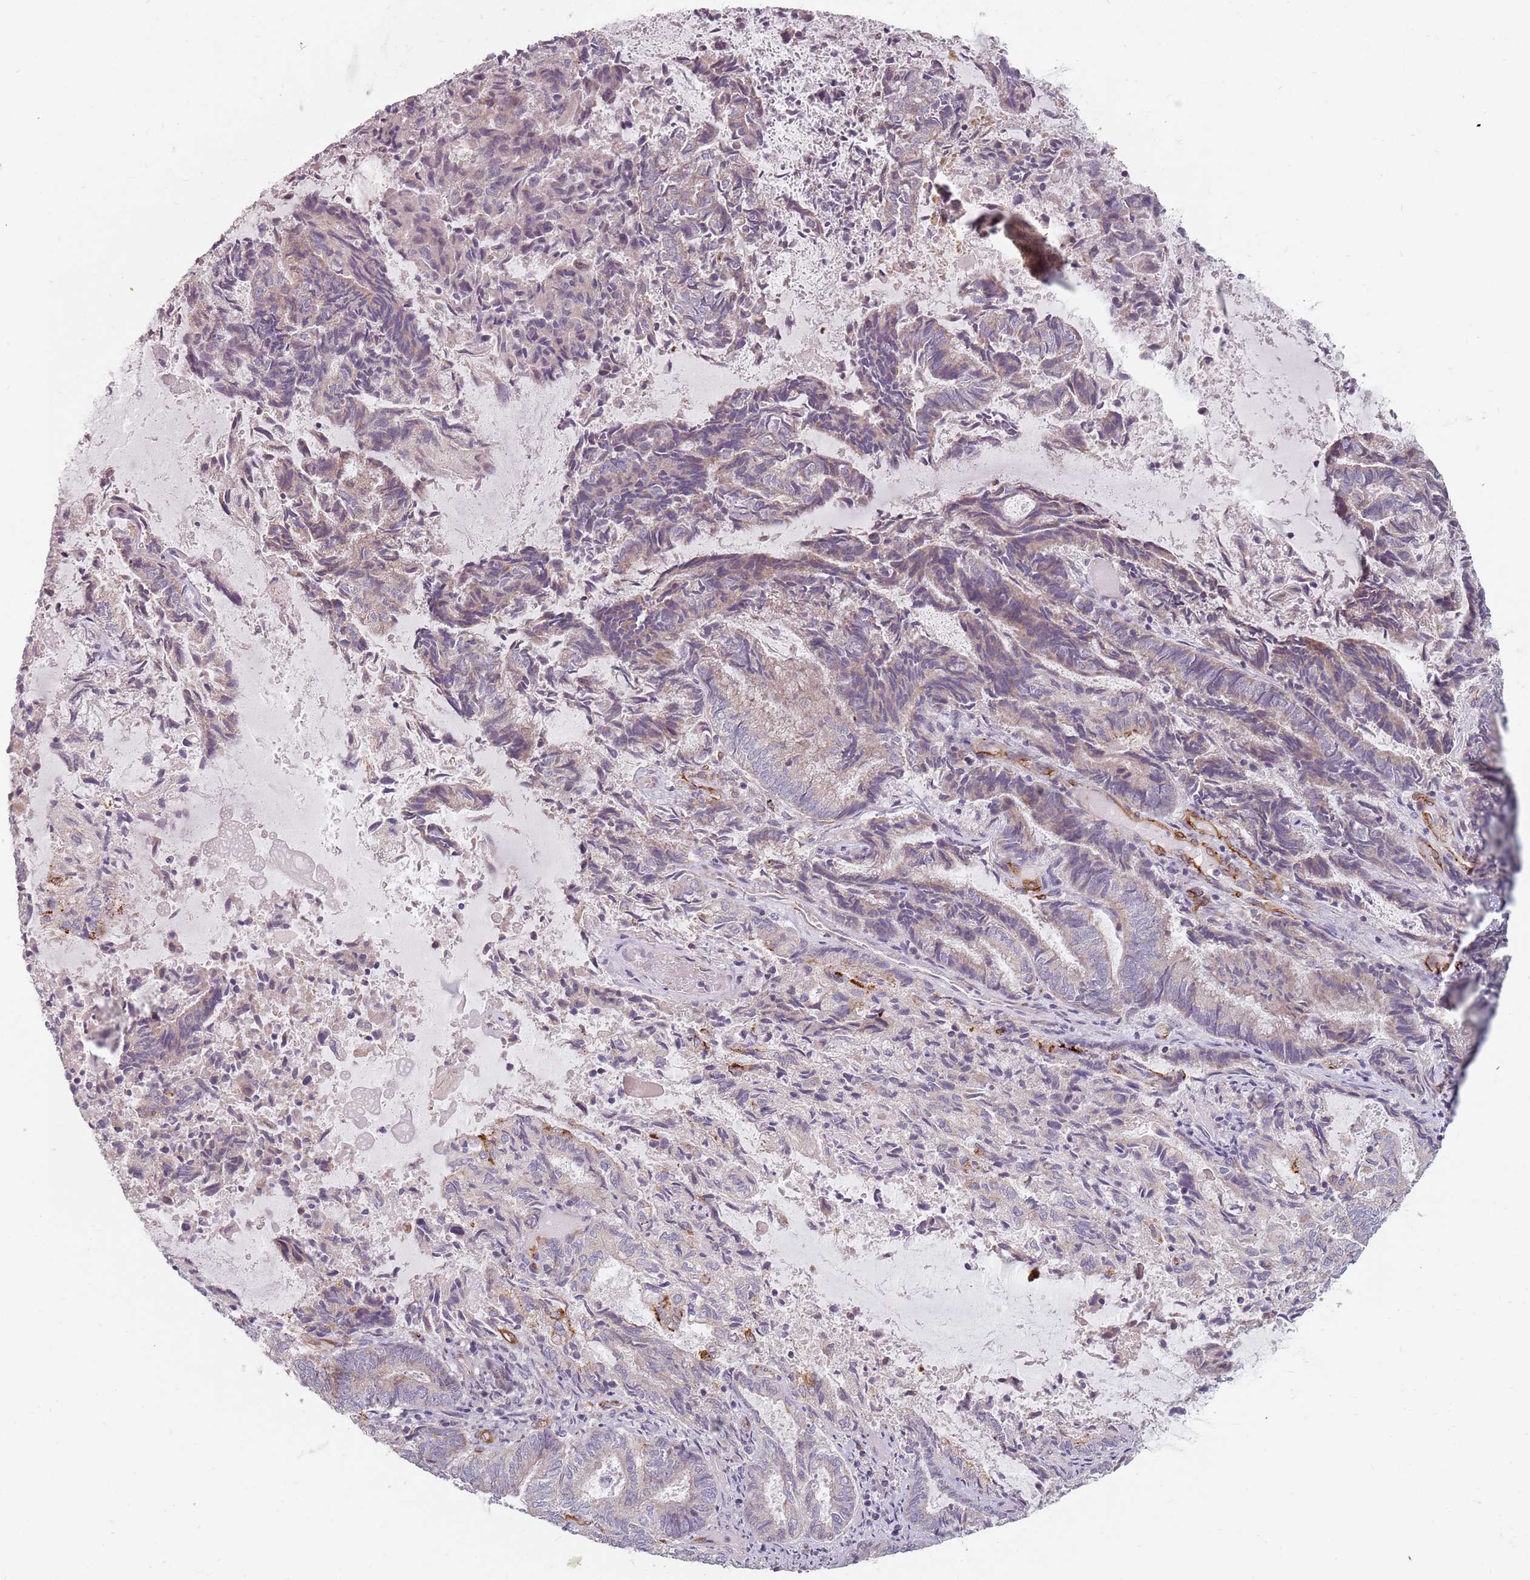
{"staining": {"intensity": "weak", "quantity": "<25%", "location": "cytoplasmic/membranous"}, "tissue": "endometrial cancer", "cell_type": "Tumor cells", "image_type": "cancer", "snomed": [{"axis": "morphology", "description": "Adenocarcinoma, NOS"}, {"axis": "topography", "description": "Endometrium"}], "caption": "The histopathology image demonstrates no staining of tumor cells in endometrial adenocarcinoma.", "gene": "GAS2L3", "patient": {"sex": "female", "age": 80}}